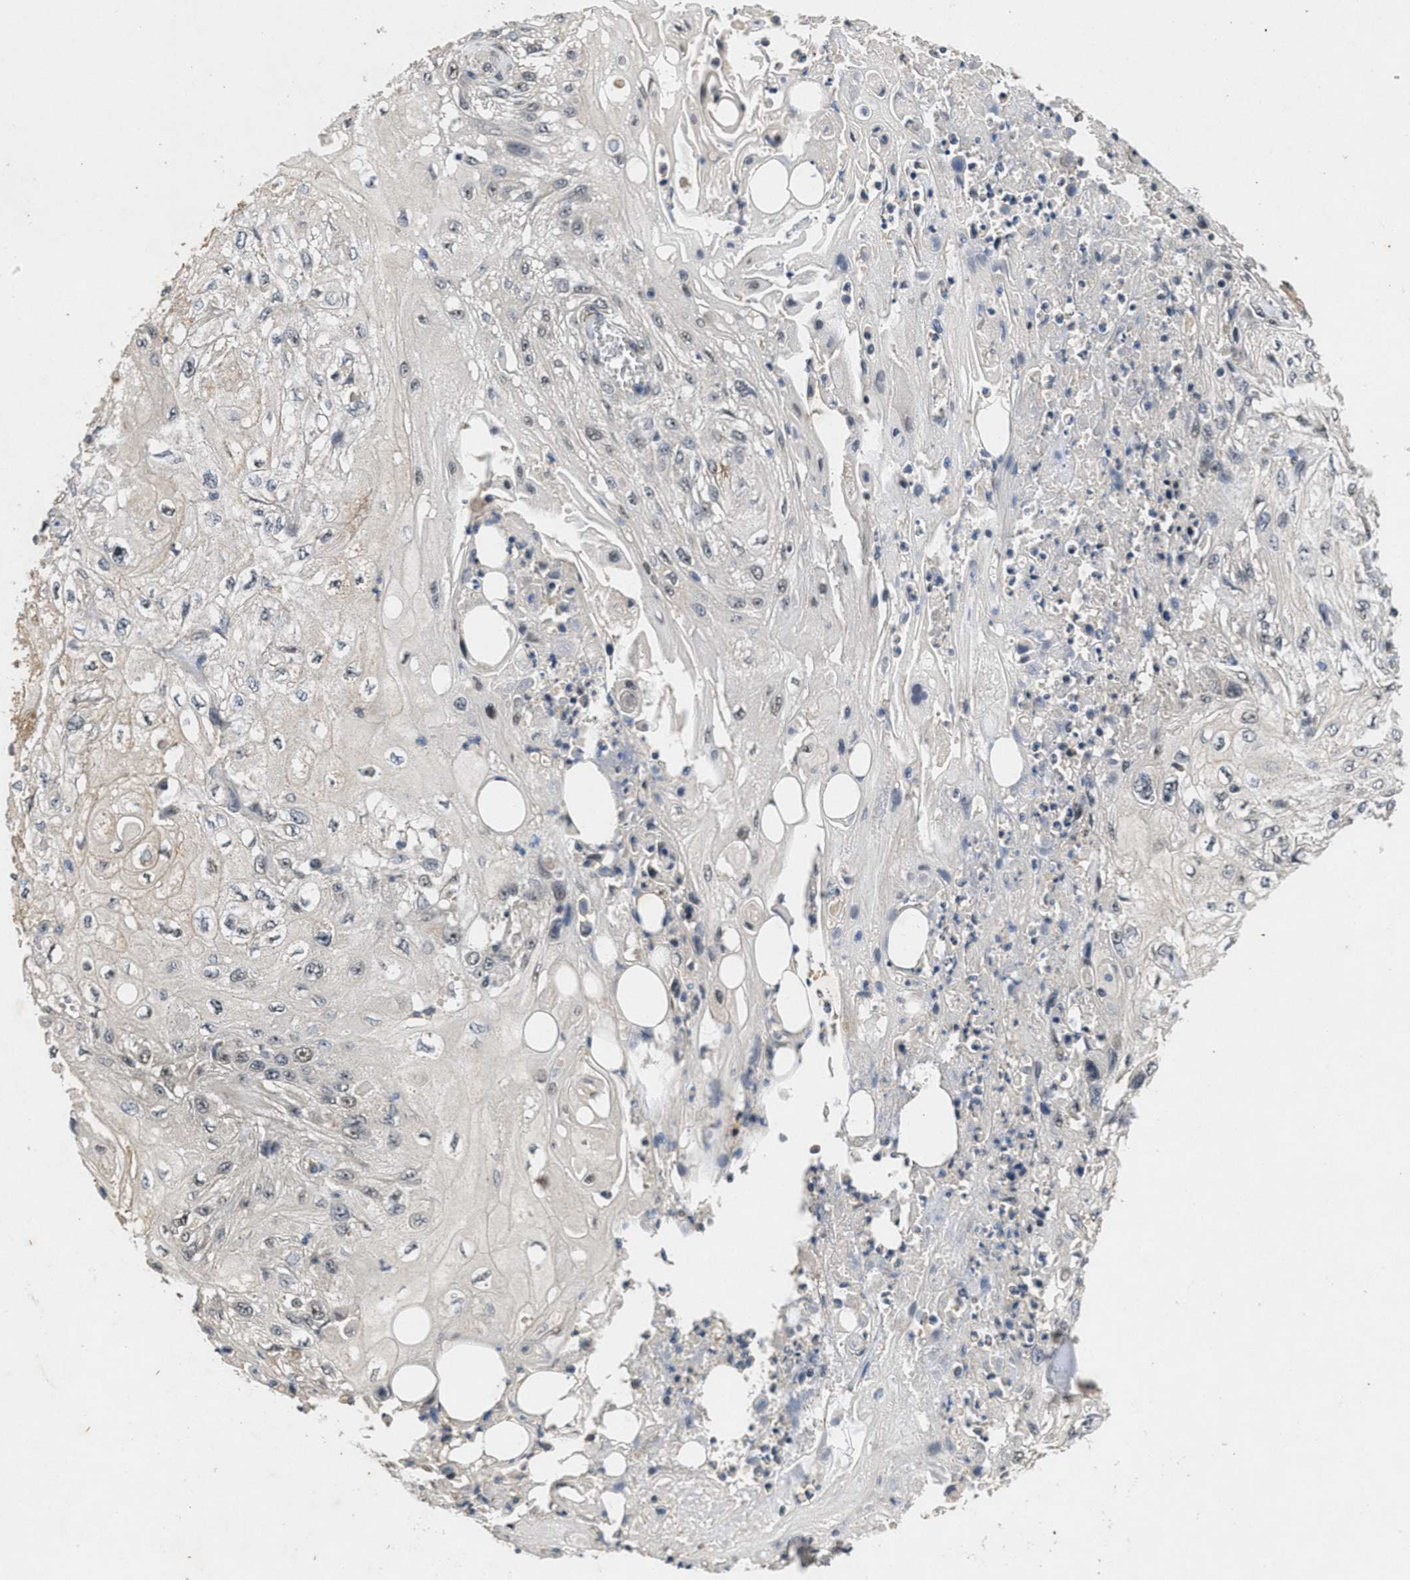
{"staining": {"intensity": "weak", "quantity": "<25%", "location": "nuclear"}, "tissue": "skin cancer", "cell_type": "Tumor cells", "image_type": "cancer", "snomed": [{"axis": "morphology", "description": "Squamous cell carcinoma, NOS"}, {"axis": "topography", "description": "Skin"}], "caption": "Histopathology image shows no protein staining in tumor cells of skin squamous cell carcinoma tissue. (DAB (3,3'-diaminobenzidine) immunohistochemistry (IHC) with hematoxylin counter stain).", "gene": "PAPOLG", "patient": {"sex": "male", "age": 75}}